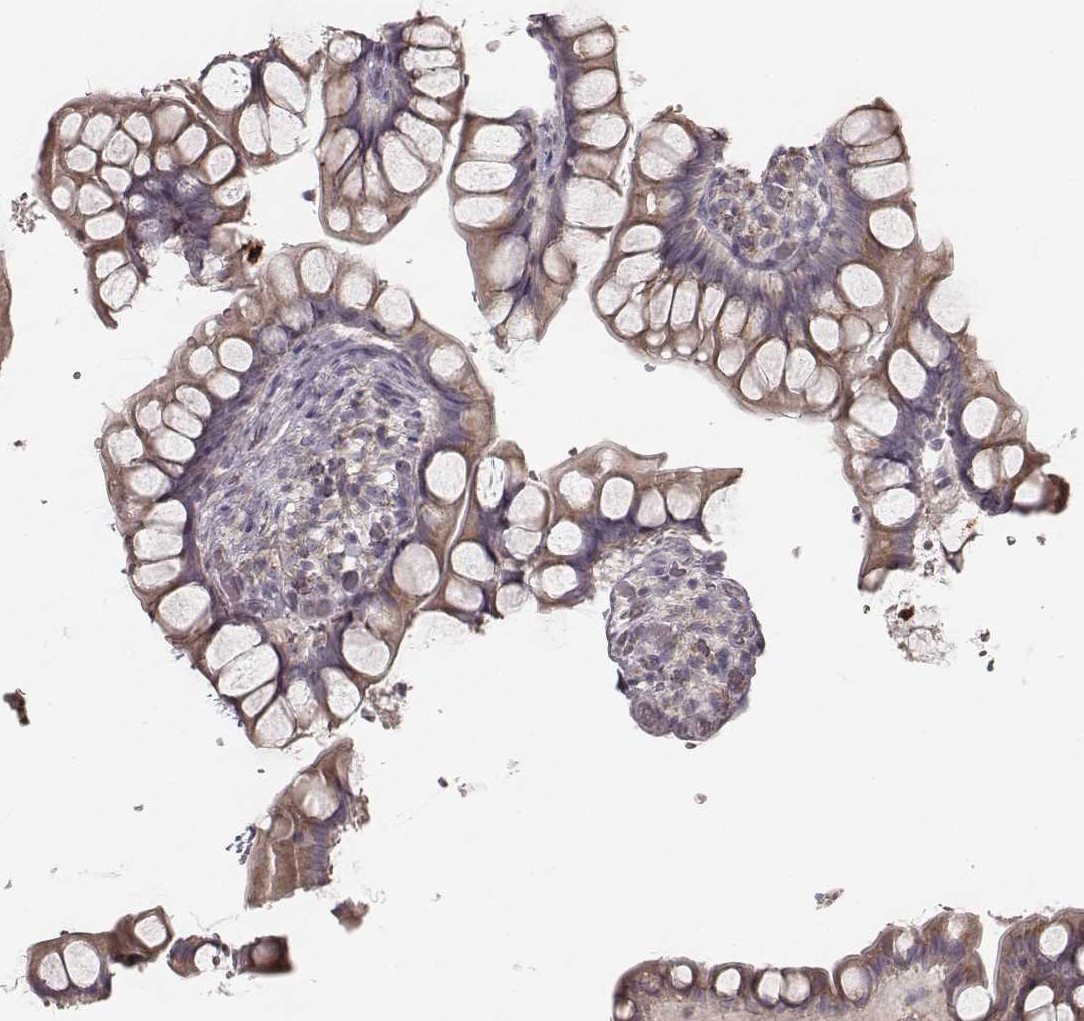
{"staining": {"intensity": "weak", "quantity": ">75%", "location": "cytoplasmic/membranous"}, "tissue": "small intestine", "cell_type": "Glandular cells", "image_type": "normal", "snomed": [{"axis": "morphology", "description": "Normal tissue, NOS"}, {"axis": "topography", "description": "Small intestine"}], "caption": "Immunohistochemical staining of unremarkable human small intestine demonstrates weak cytoplasmic/membranous protein staining in about >75% of glandular cells.", "gene": "ABCA7", "patient": {"sex": "male", "age": 70}}